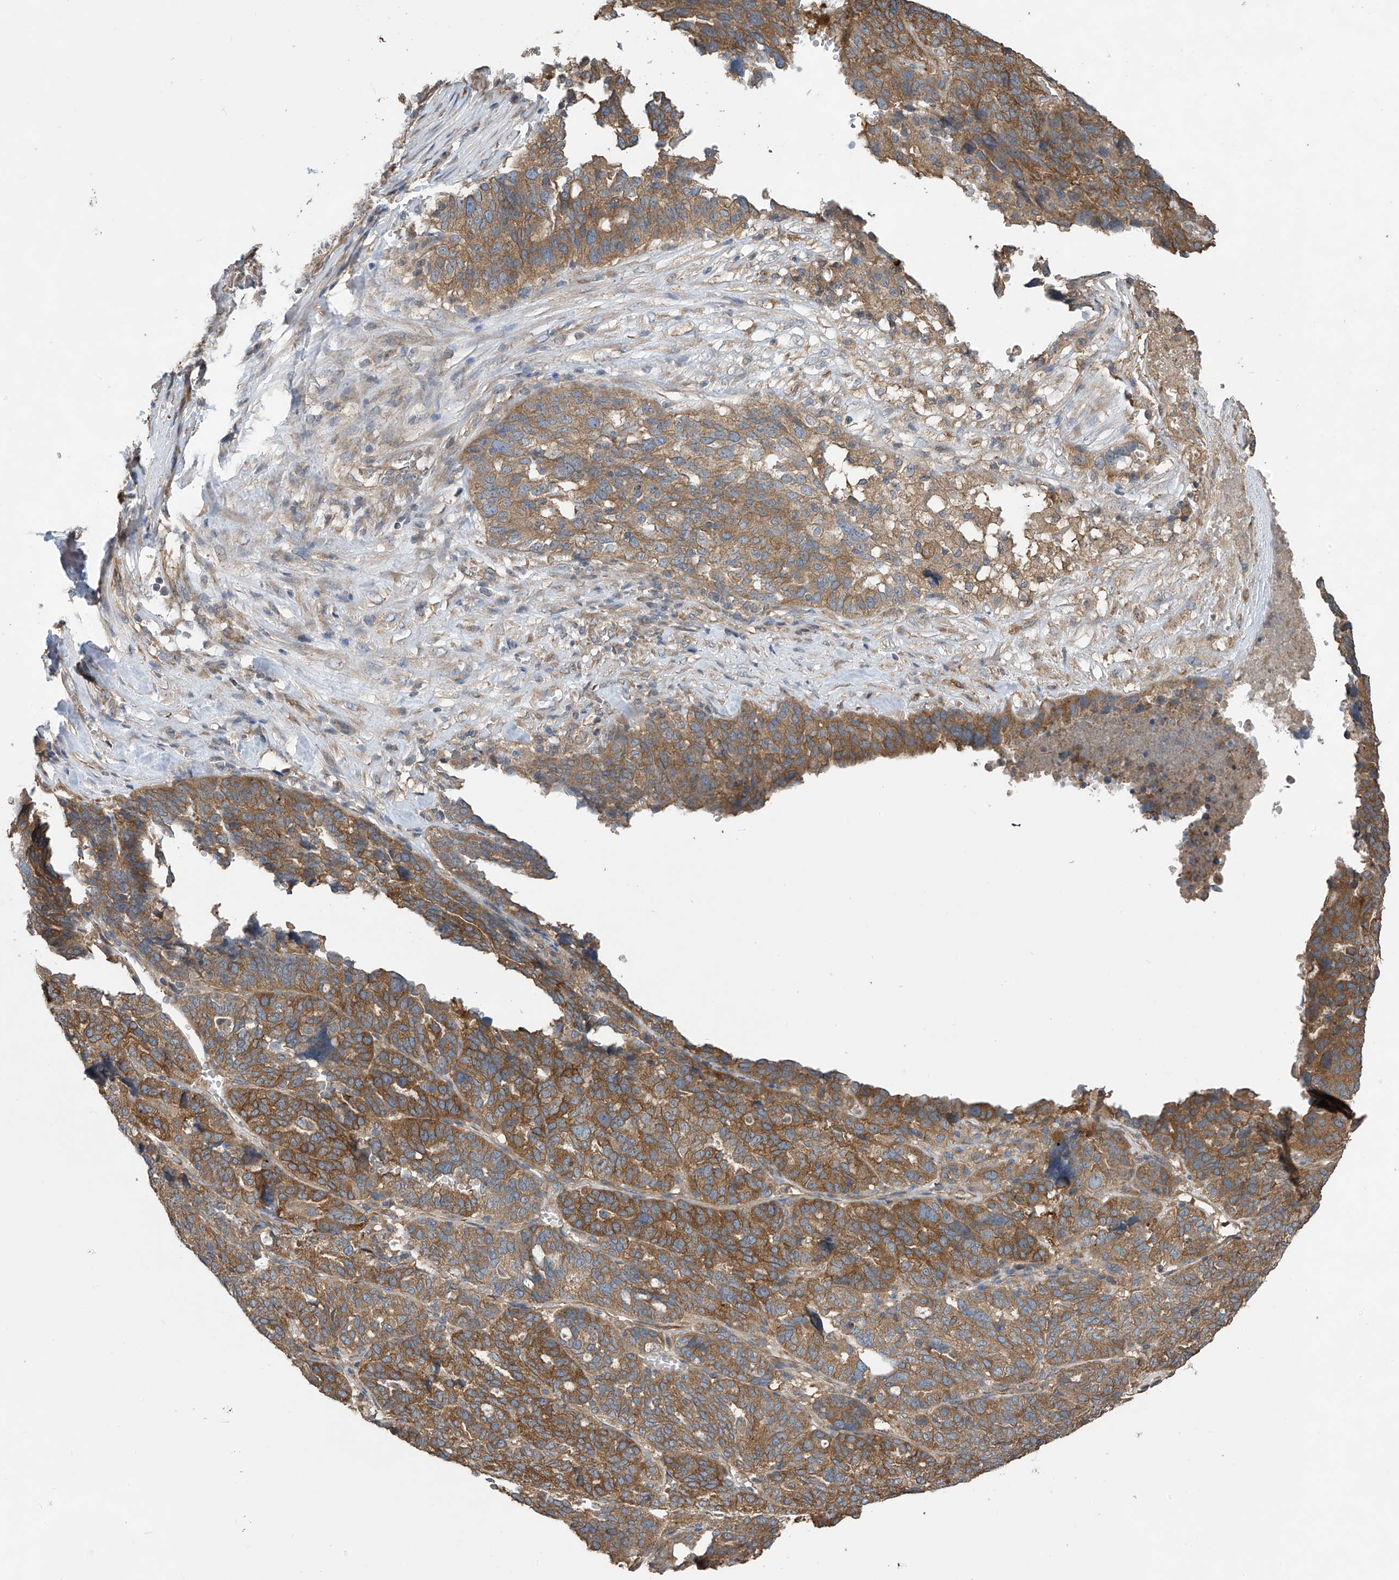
{"staining": {"intensity": "moderate", "quantity": ">75%", "location": "cytoplasmic/membranous"}, "tissue": "ovarian cancer", "cell_type": "Tumor cells", "image_type": "cancer", "snomed": [{"axis": "morphology", "description": "Cystadenocarcinoma, serous, NOS"}, {"axis": "topography", "description": "Ovary"}], "caption": "An immunohistochemistry (IHC) photomicrograph of neoplastic tissue is shown. Protein staining in brown labels moderate cytoplasmic/membranous positivity in ovarian serous cystadenocarcinoma within tumor cells. (IHC, brightfield microscopy, high magnification).", "gene": "PHACTR4", "patient": {"sex": "female", "age": 59}}